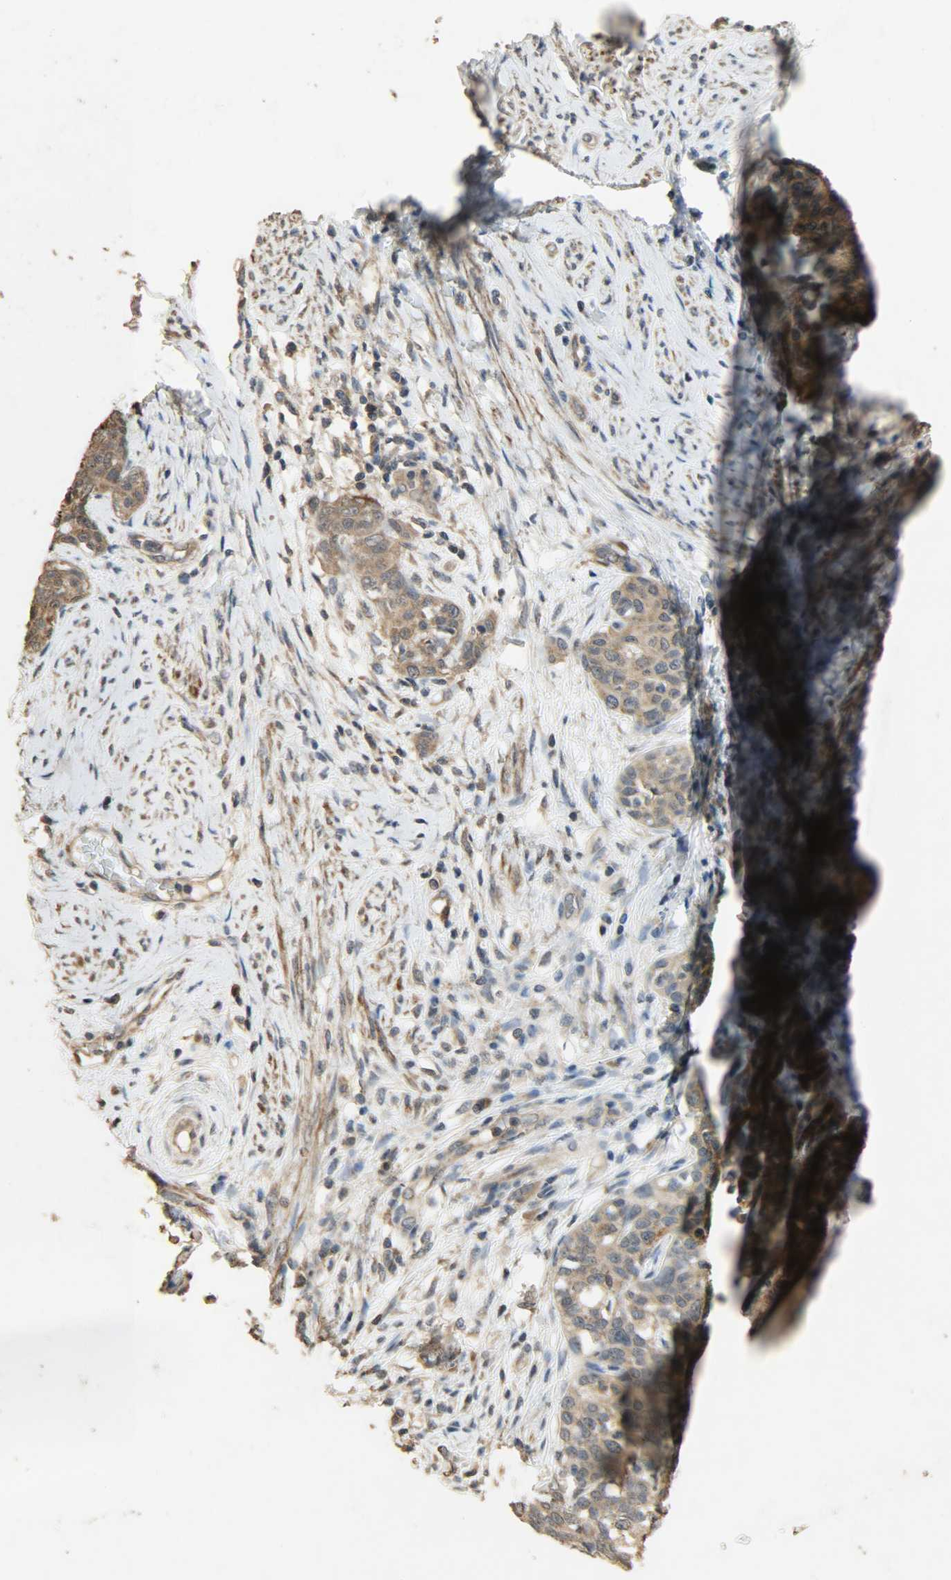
{"staining": {"intensity": "moderate", "quantity": ">75%", "location": "cytoplasmic/membranous"}, "tissue": "cervical cancer", "cell_type": "Tumor cells", "image_type": "cancer", "snomed": [{"axis": "morphology", "description": "Squamous cell carcinoma, NOS"}, {"axis": "morphology", "description": "Adenocarcinoma, NOS"}, {"axis": "topography", "description": "Cervix"}], "caption": "About >75% of tumor cells in human cervical cancer (adenocarcinoma) display moderate cytoplasmic/membranous protein staining as visualized by brown immunohistochemical staining.", "gene": "CDKN2C", "patient": {"sex": "female", "age": 52}}